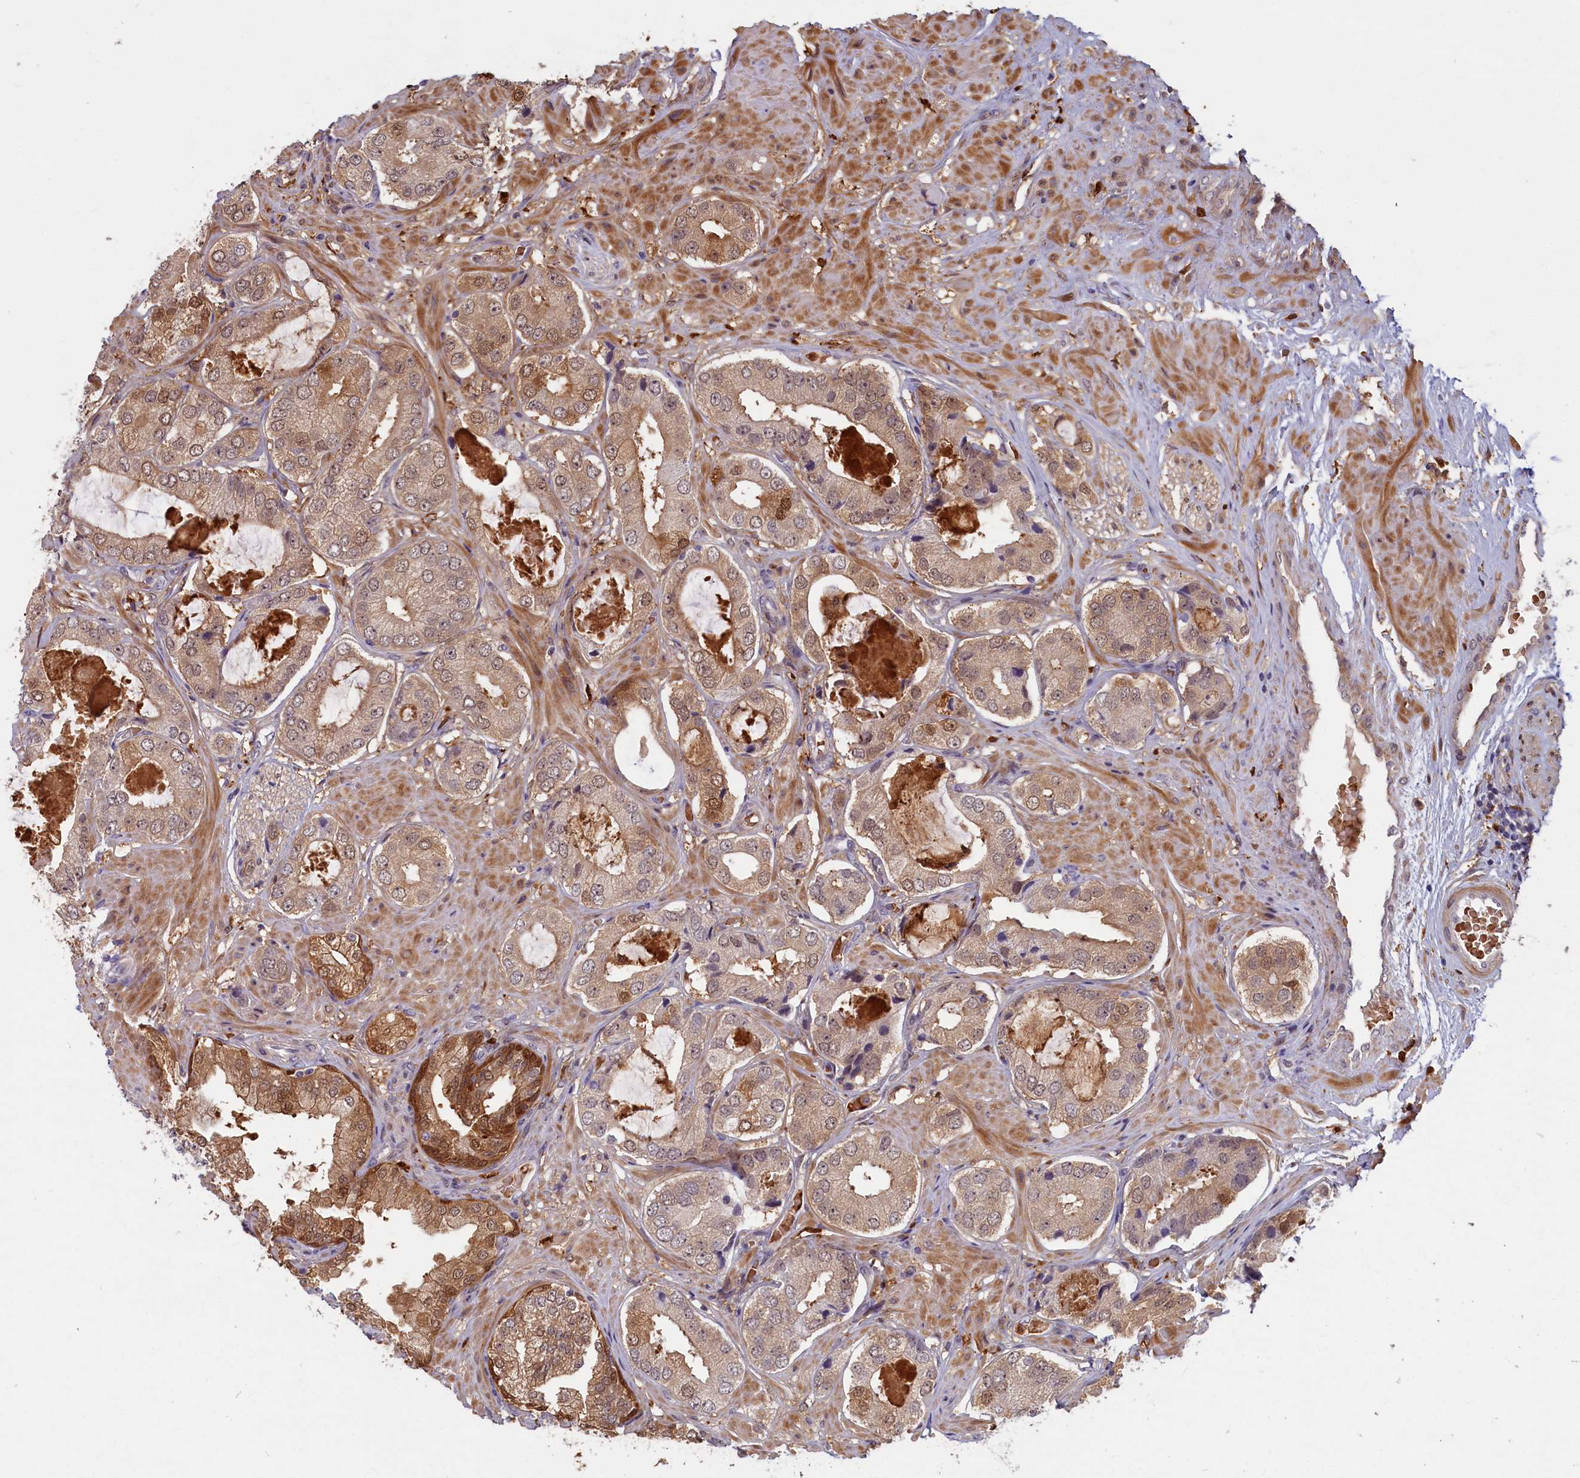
{"staining": {"intensity": "moderate", "quantity": ">75%", "location": "cytoplasmic/membranous"}, "tissue": "prostate cancer", "cell_type": "Tumor cells", "image_type": "cancer", "snomed": [{"axis": "morphology", "description": "Adenocarcinoma, High grade"}, {"axis": "topography", "description": "Prostate"}], "caption": "Prostate cancer was stained to show a protein in brown. There is medium levels of moderate cytoplasmic/membranous expression in about >75% of tumor cells. The protein is shown in brown color, while the nuclei are stained blue.", "gene": "BLVRB", "patient": {"sex": "male", "age": 59}}